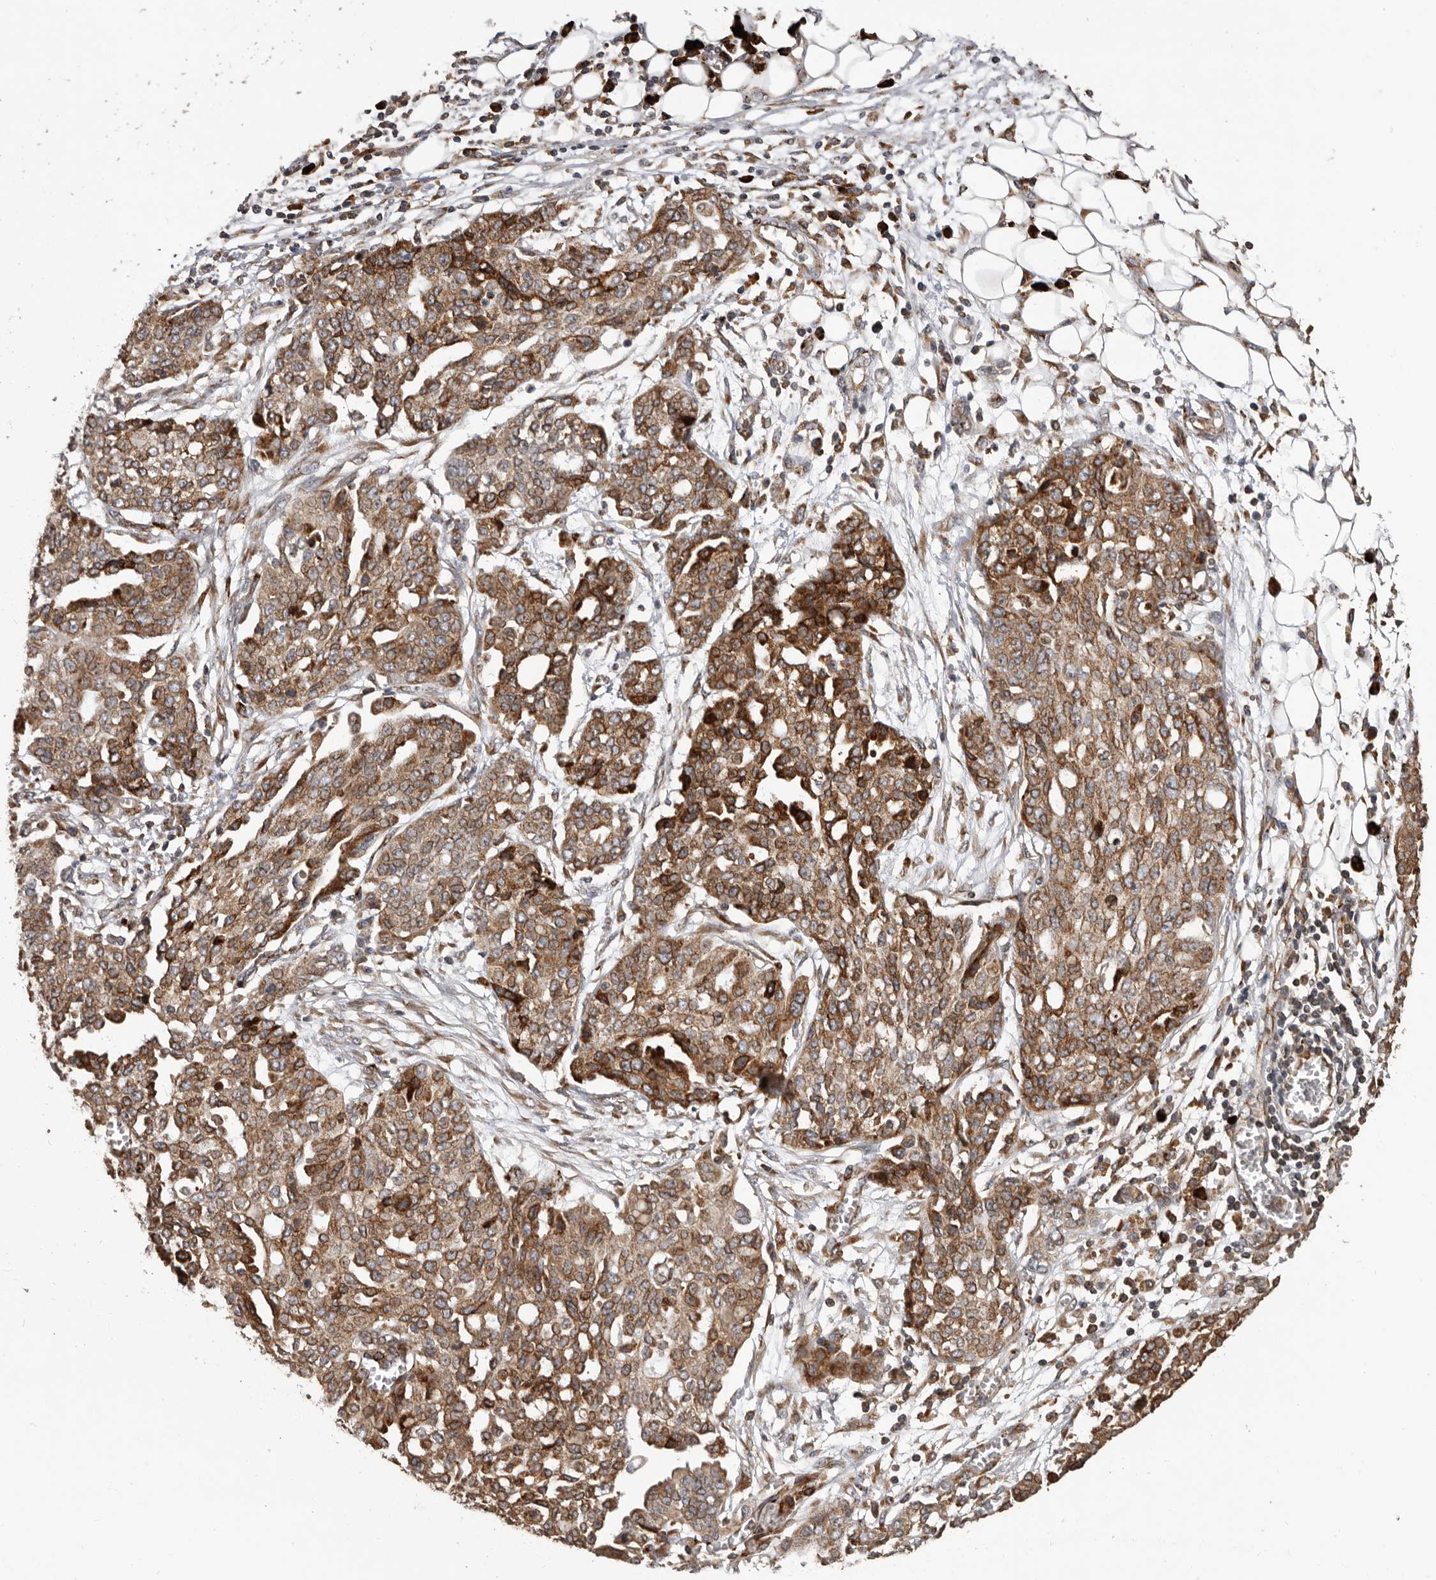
{"staining": {"intensity": "moderate", "quantity": ">75%", "location": "cytoplasmic/membranous"}, "tissue": "ovarian cancer", "cell_type": "Tumor cells", "image_type": "cancer", "snomed": [{"axis": "morphology", "description": "Cystadenocarcinoma, serous, NOS"}, {"axis": "topography", "description": "Soft tissue"}, {"axis": "topography", "description": "Ovary"}], "caption": "Tumor cells reveal medium levels of moderate cytoplasmic/membranous positivity in about >75% of cells in serous cystadenocarcinoma (ovarian).", "gene": "NUP43", "patient": {"sex": "female", "age": 57}}